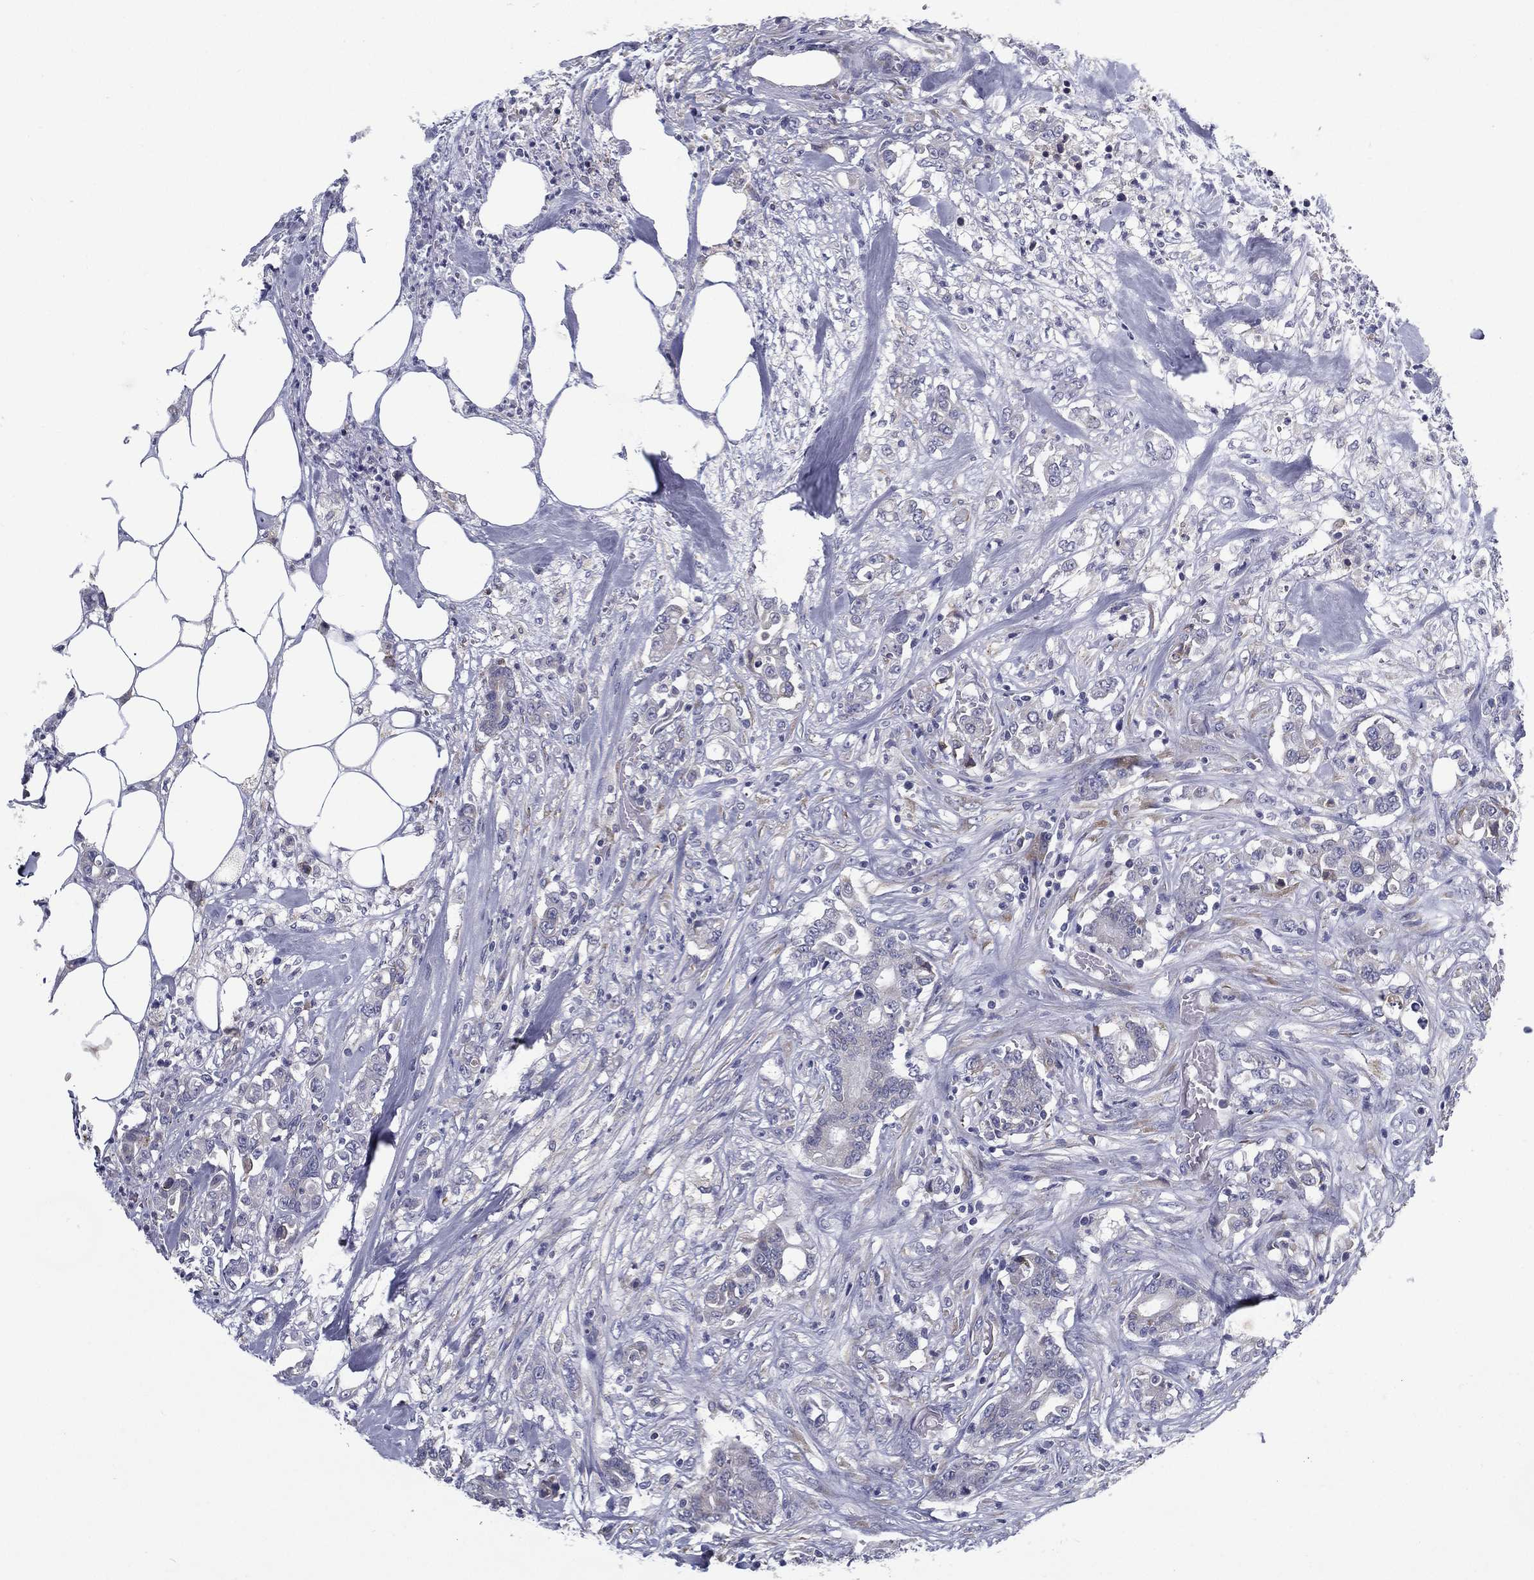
{"staining": {"intensity": "weak", "quantity": "<25%", "location": "cytoplasmic/membranous"}, "tissue": "colorectal cancer", "cell_type": "Tumor cells", "image_type": "cancer", "snomed": [{"axis": "morphology", "description": "Adenocarcinoma, NOS"}, {"axis": "topography", "description": "Colon"}], "caption": "This is a photomicrograph of immunohistochemistry staining of colorectal cancer (adenocarcinoma), which shows no expression in tumor cells.", "gene": "C19orf18", "patient": {"sex": "female", "age": 69}}